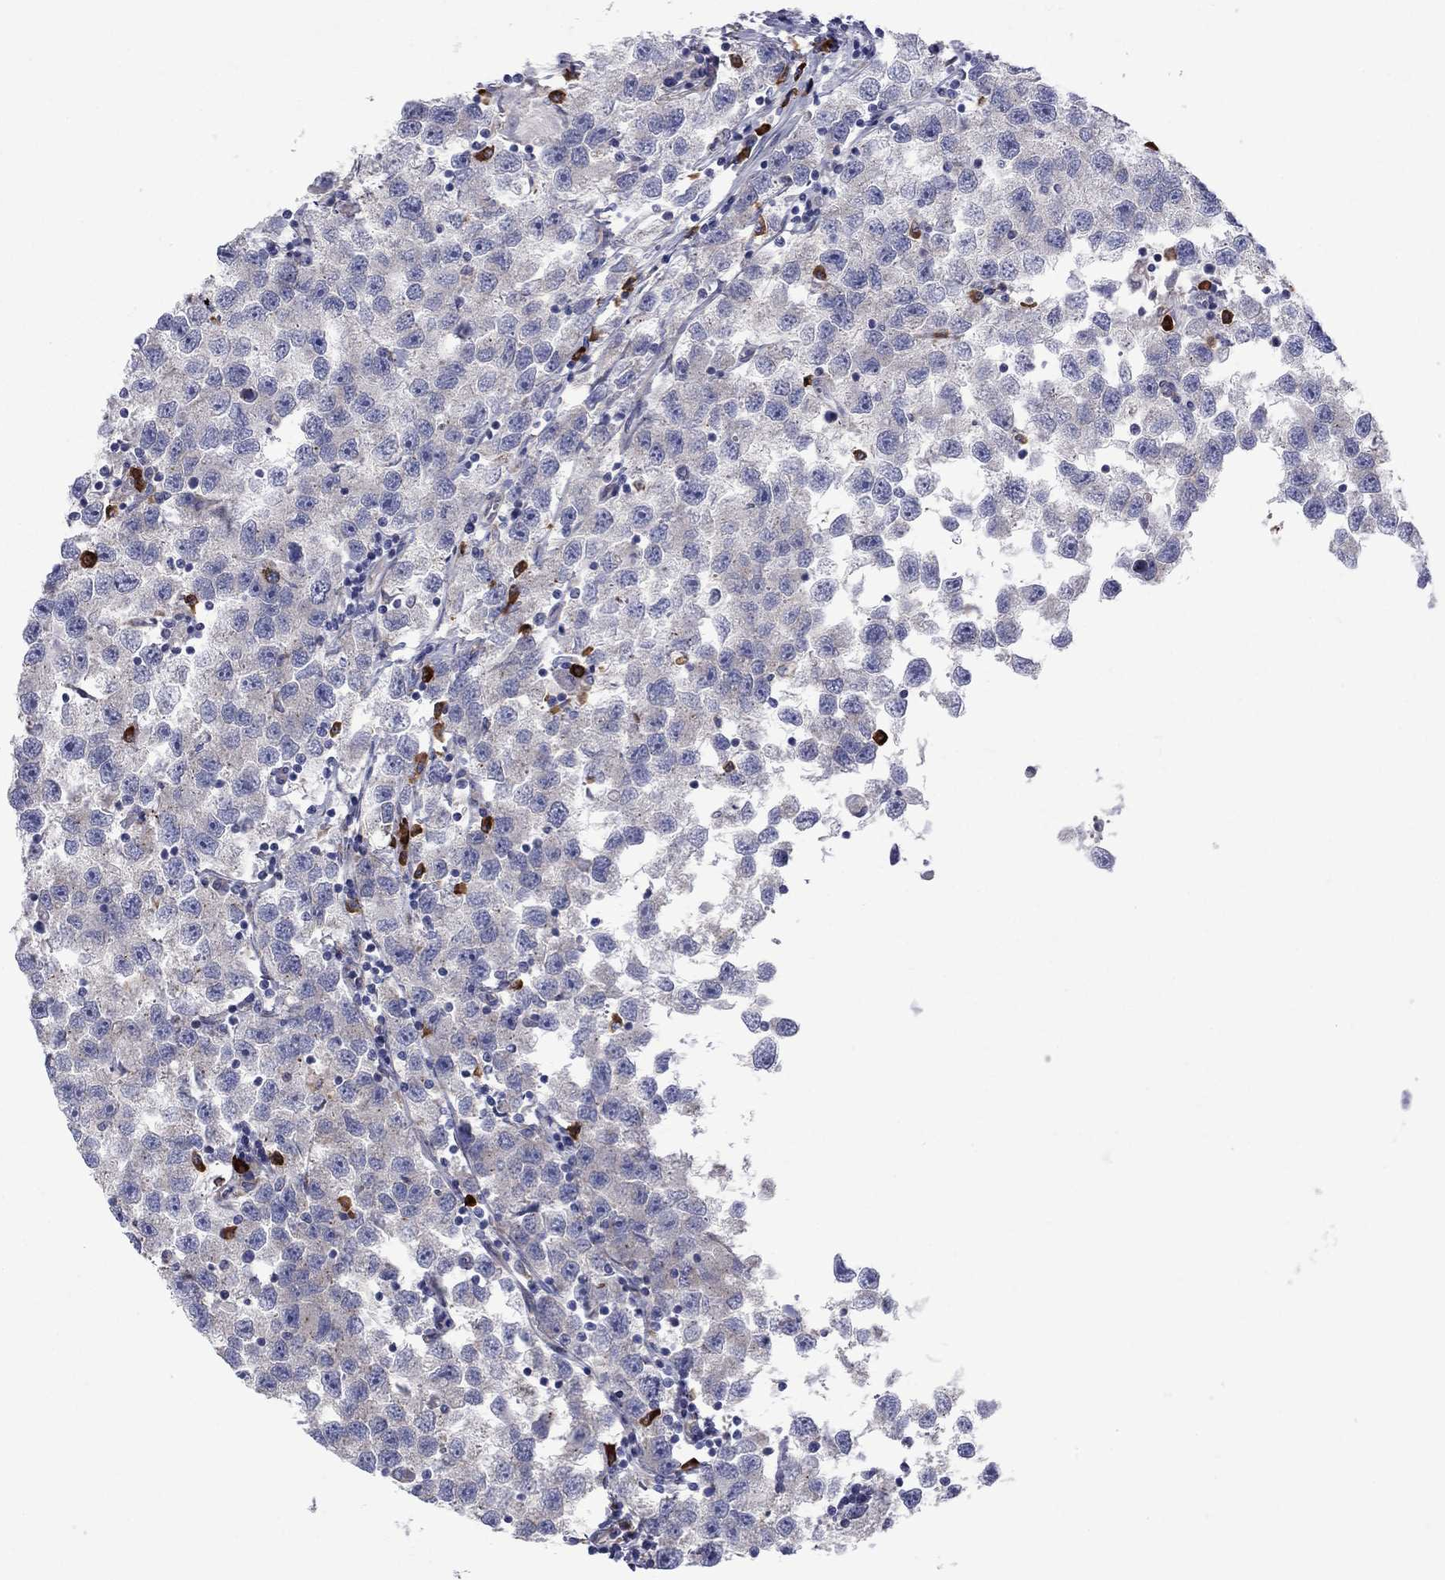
{"staining": {"intensity": "negative", "quantity": "none", "location": "none"}, "tissue": "testis cancer", "cell_type": "Tumor cells", "image_type": "cancer", "snomed": [{"axis": "morphology", "description": "Seminoma, NOS"}, {"axis": "topography", "description": "Testis"}], "caption": "This is an IHC micrograph of testis seminoma. There is no expression in tumor cells.", "gene": "ASNS", "patient": {"sex": "male", "age": 26}}